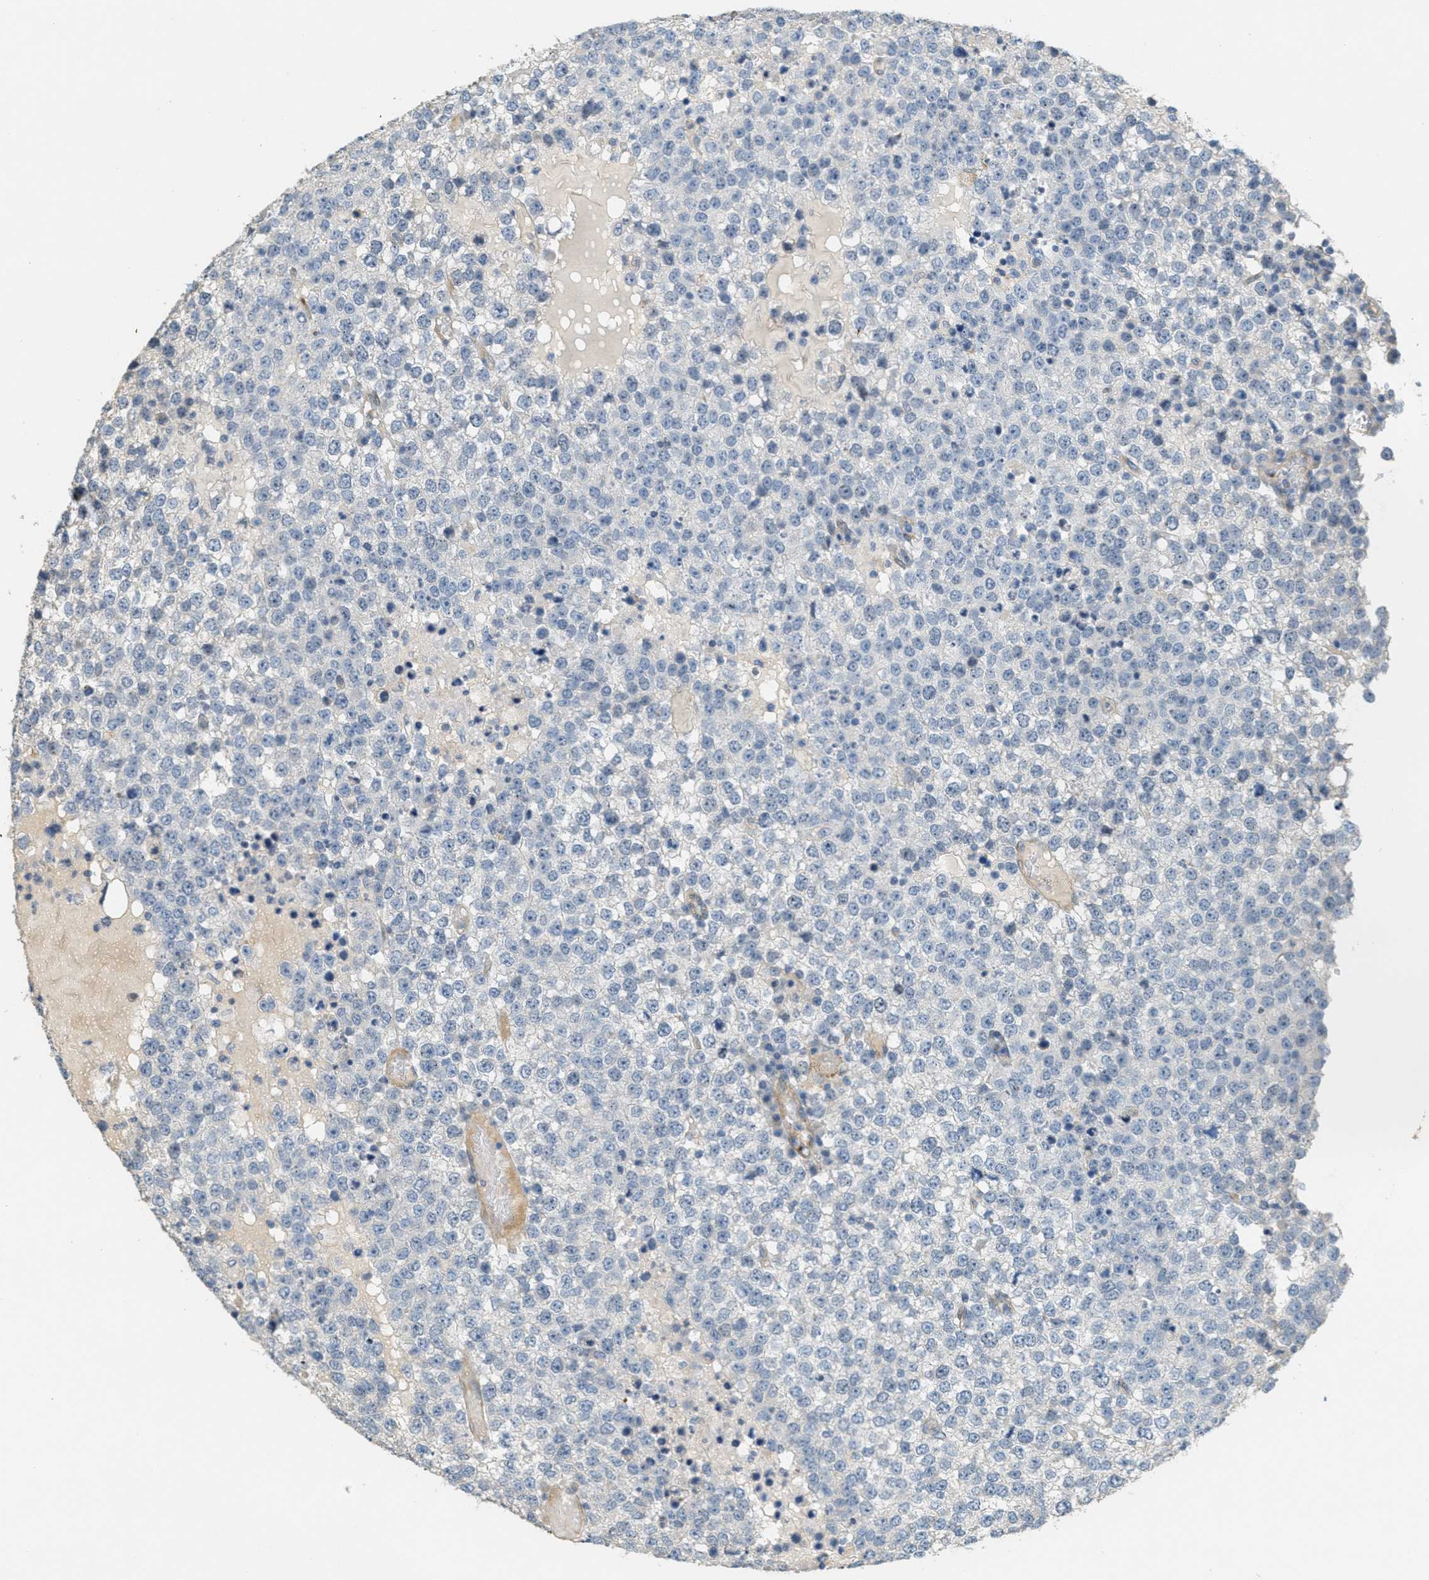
{"staining": {"intensity": "negative", "quantity": "none", "location": "none"}, "tissue": "testis cancer", "cell_type": "Tumor cells", "image_type": "cancer", "snomed": [{"axis": "morphology", "description": "Seminoma, NOS"}, {"axis": "topography", "description": "Testis"}], "caption": "Immunohistochemistry image of human testis cancer stained for a protein (brown), which reveals no staining in tumor cells.", "gene": "ADCY5", "patient": {"sex": "male", "age": 65}}